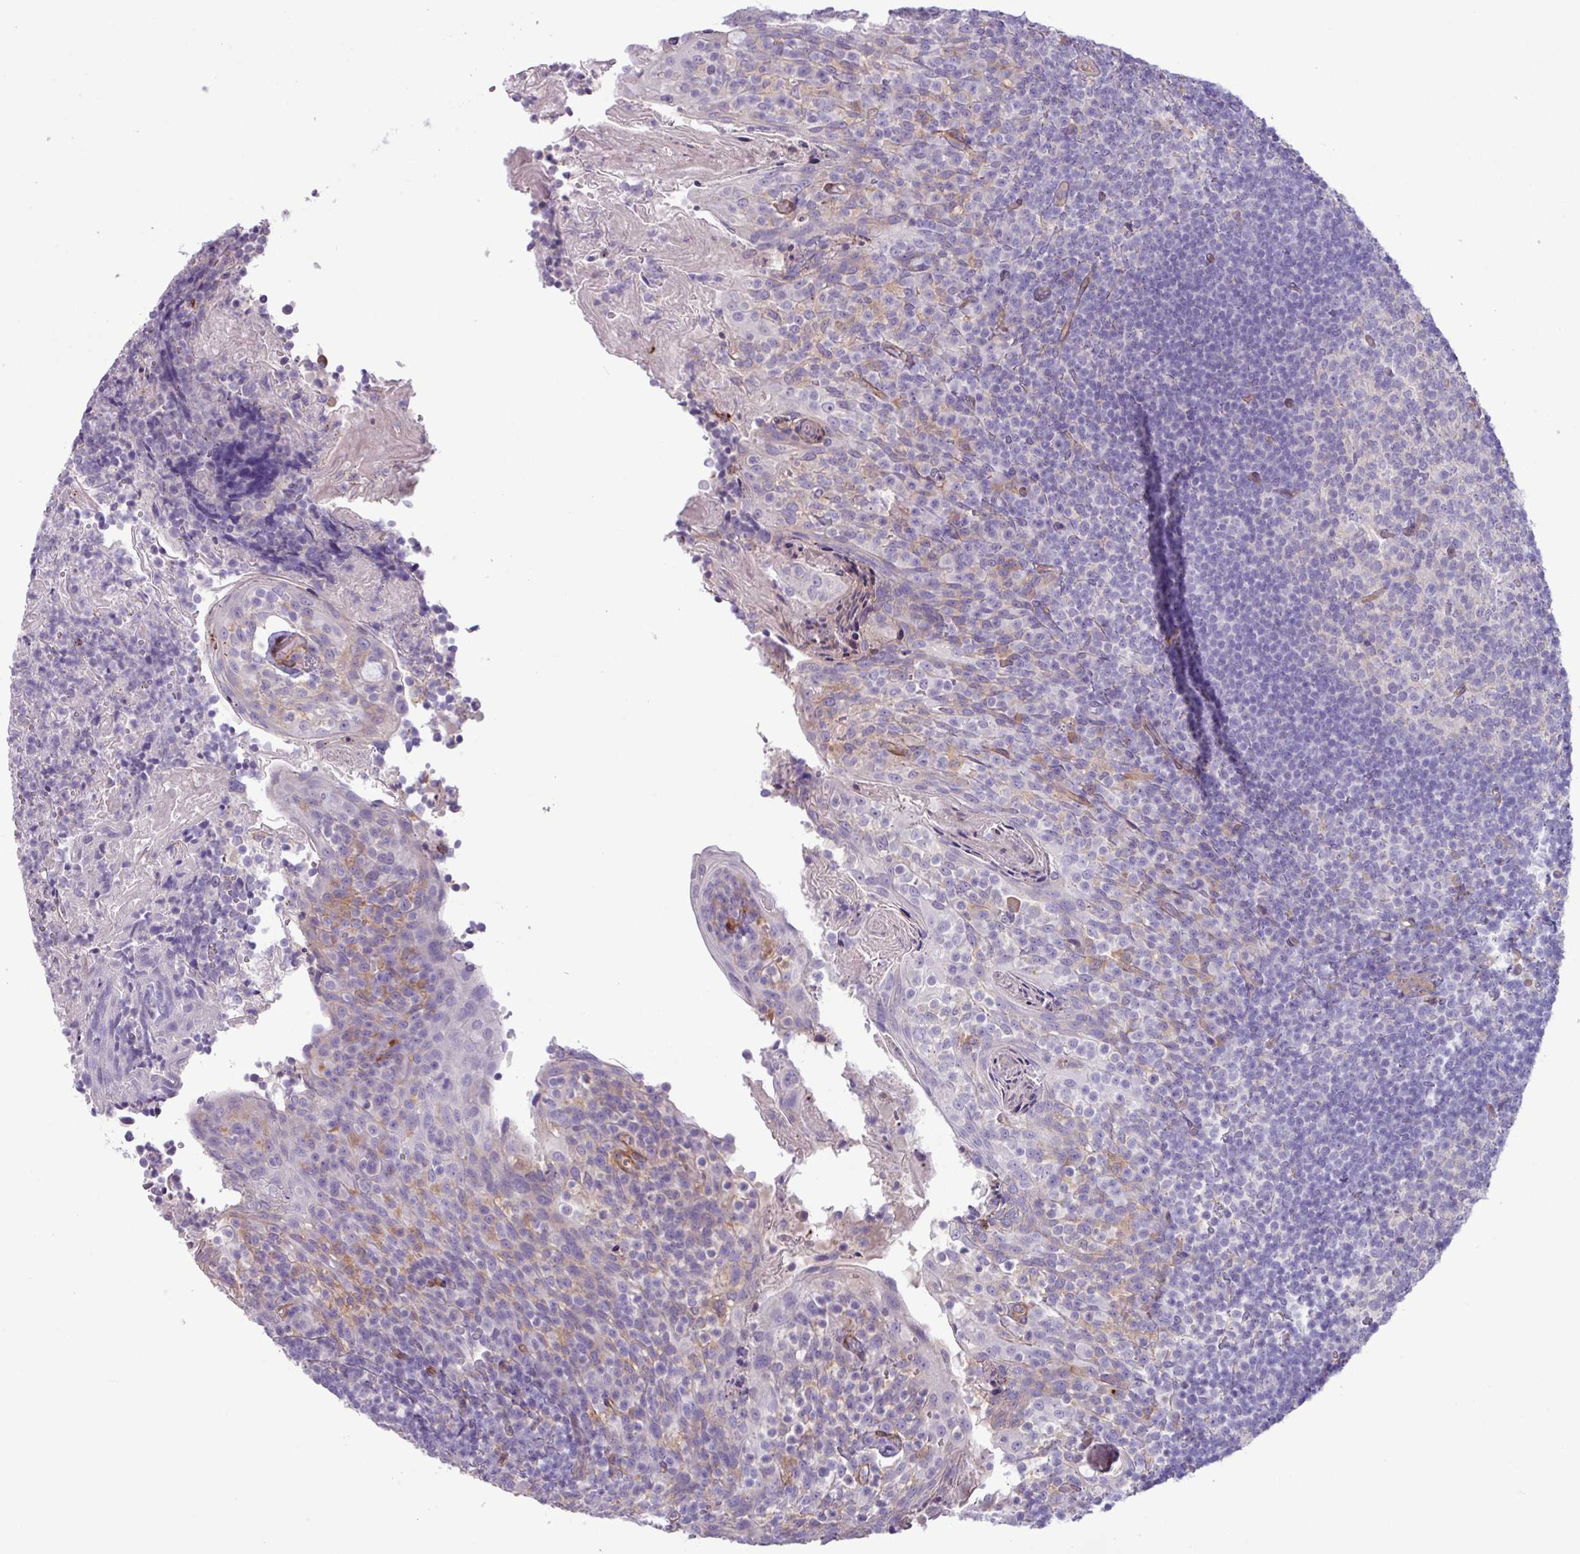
{"staining": {"intensity": "negative", "quantity": "none", "location": "none"}, "tissue": "tonsil", "cell_type": "Germinal center cells", "image_type": "normal", "snomed": [{"axis": "morphology", "description": "Normal tissue, NOS"}, {"axis": "topography", "description": "Tonsil"}], "caption": "This is an immunohistochemistry (IHC) micrograph of benign human tonsil. There is no positivity in germinal center cells.", "gene": "KIRREL3", "patient": {"sex": "female", "age": 10}}